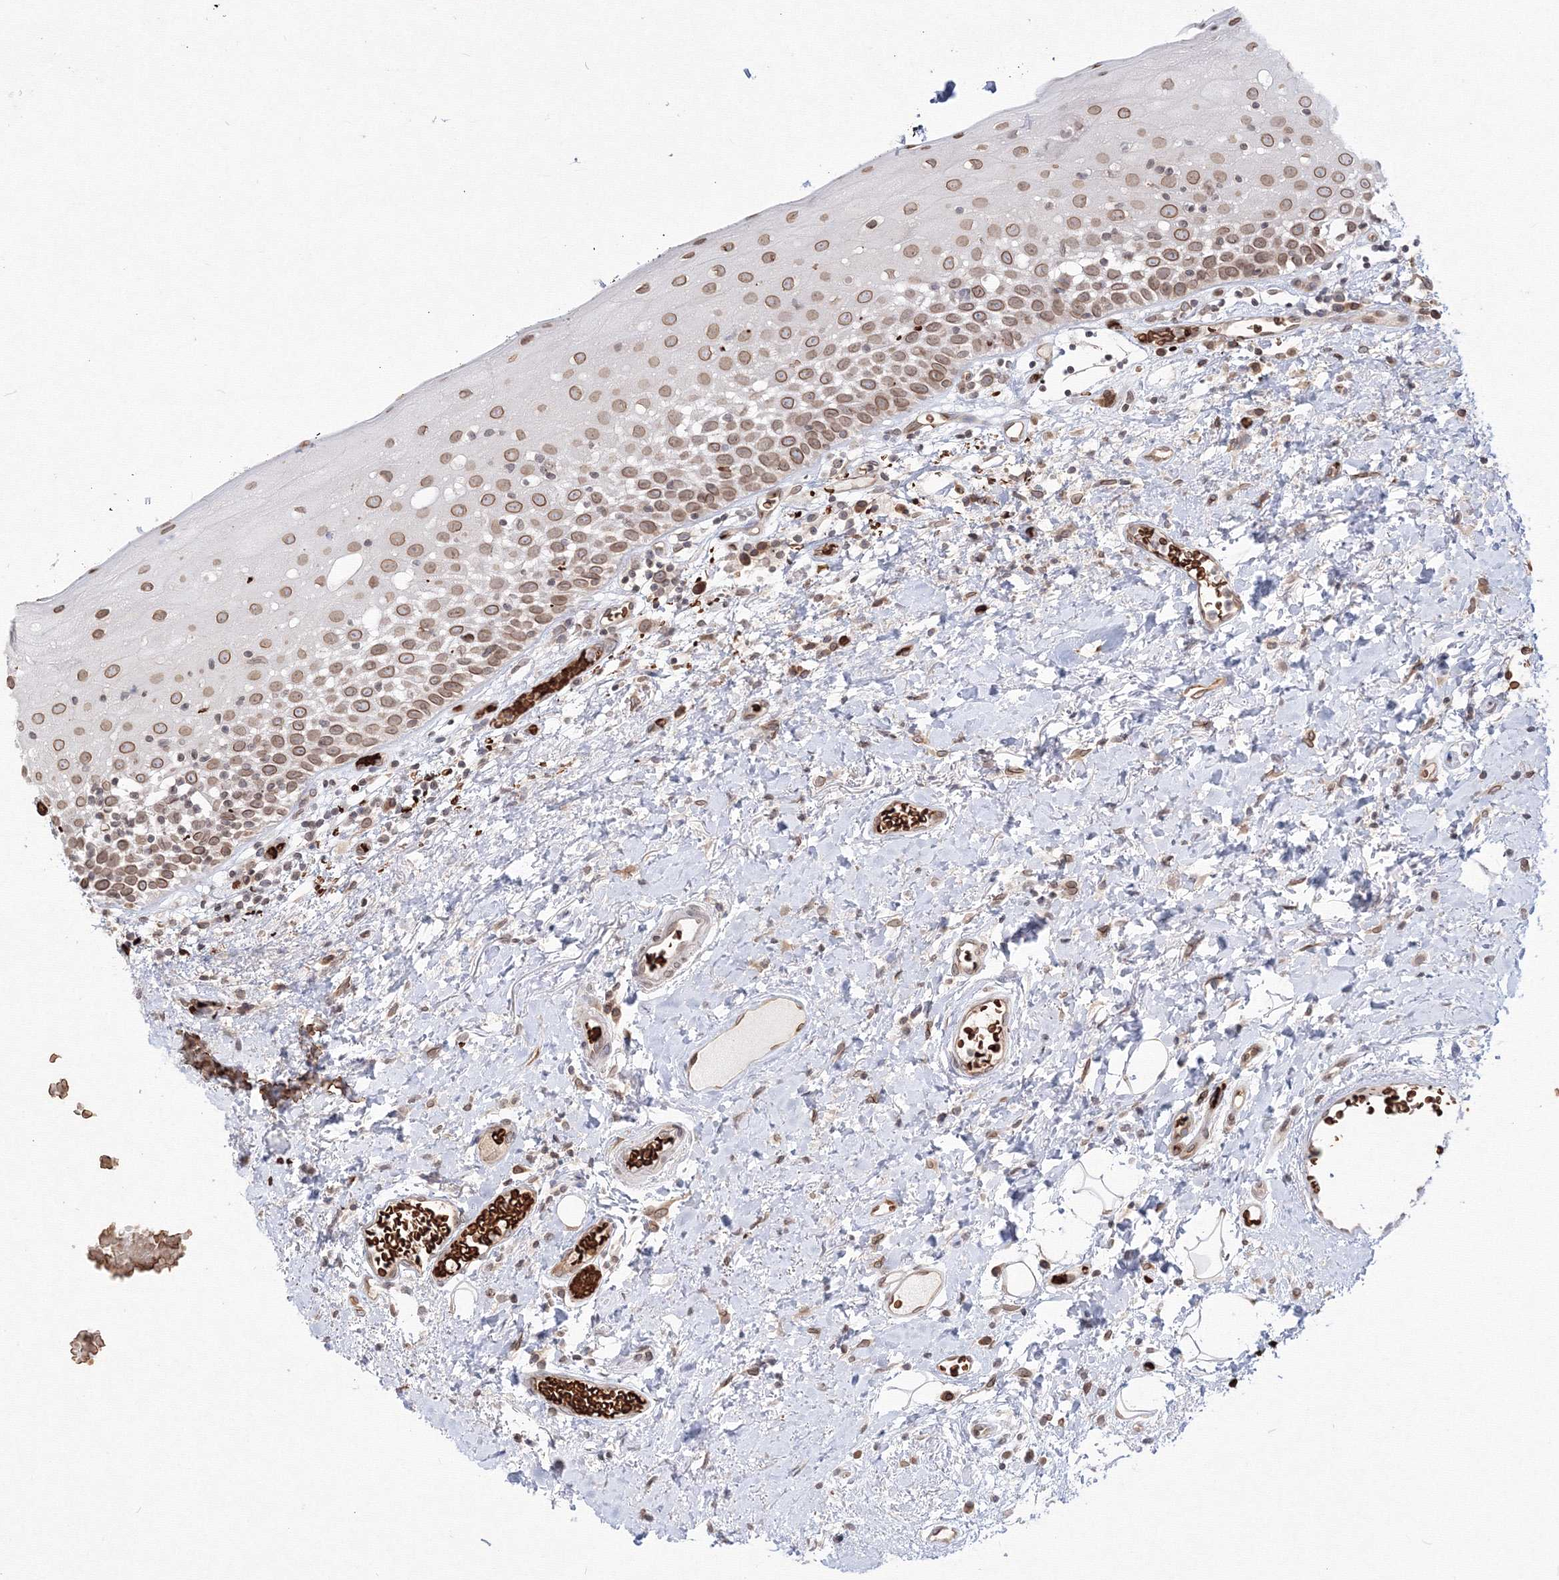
{"staining": {"intensity": "moderate", "quantity": ">75%", "location": "cytoplasmic/membranous,nuclear"}, "tissue": "oral mucosa", "cell_type": "Squamous epithelial cells", "image_type": "normal", "snomed": [{"axis": "morphology", "description": "Normal tissue, NOS"}, {"axis": "topography", "description": "Oral tissue"}], "caption": "Protein expression by immunohistochemistry displays moderate cytoplasmic/membranous,nuclear staining in approximately >75% of squamous epithelial cells in normal oral mucosa.", "gene": "DNAJB2", "patient": {"sex": "male", "age": 74}}